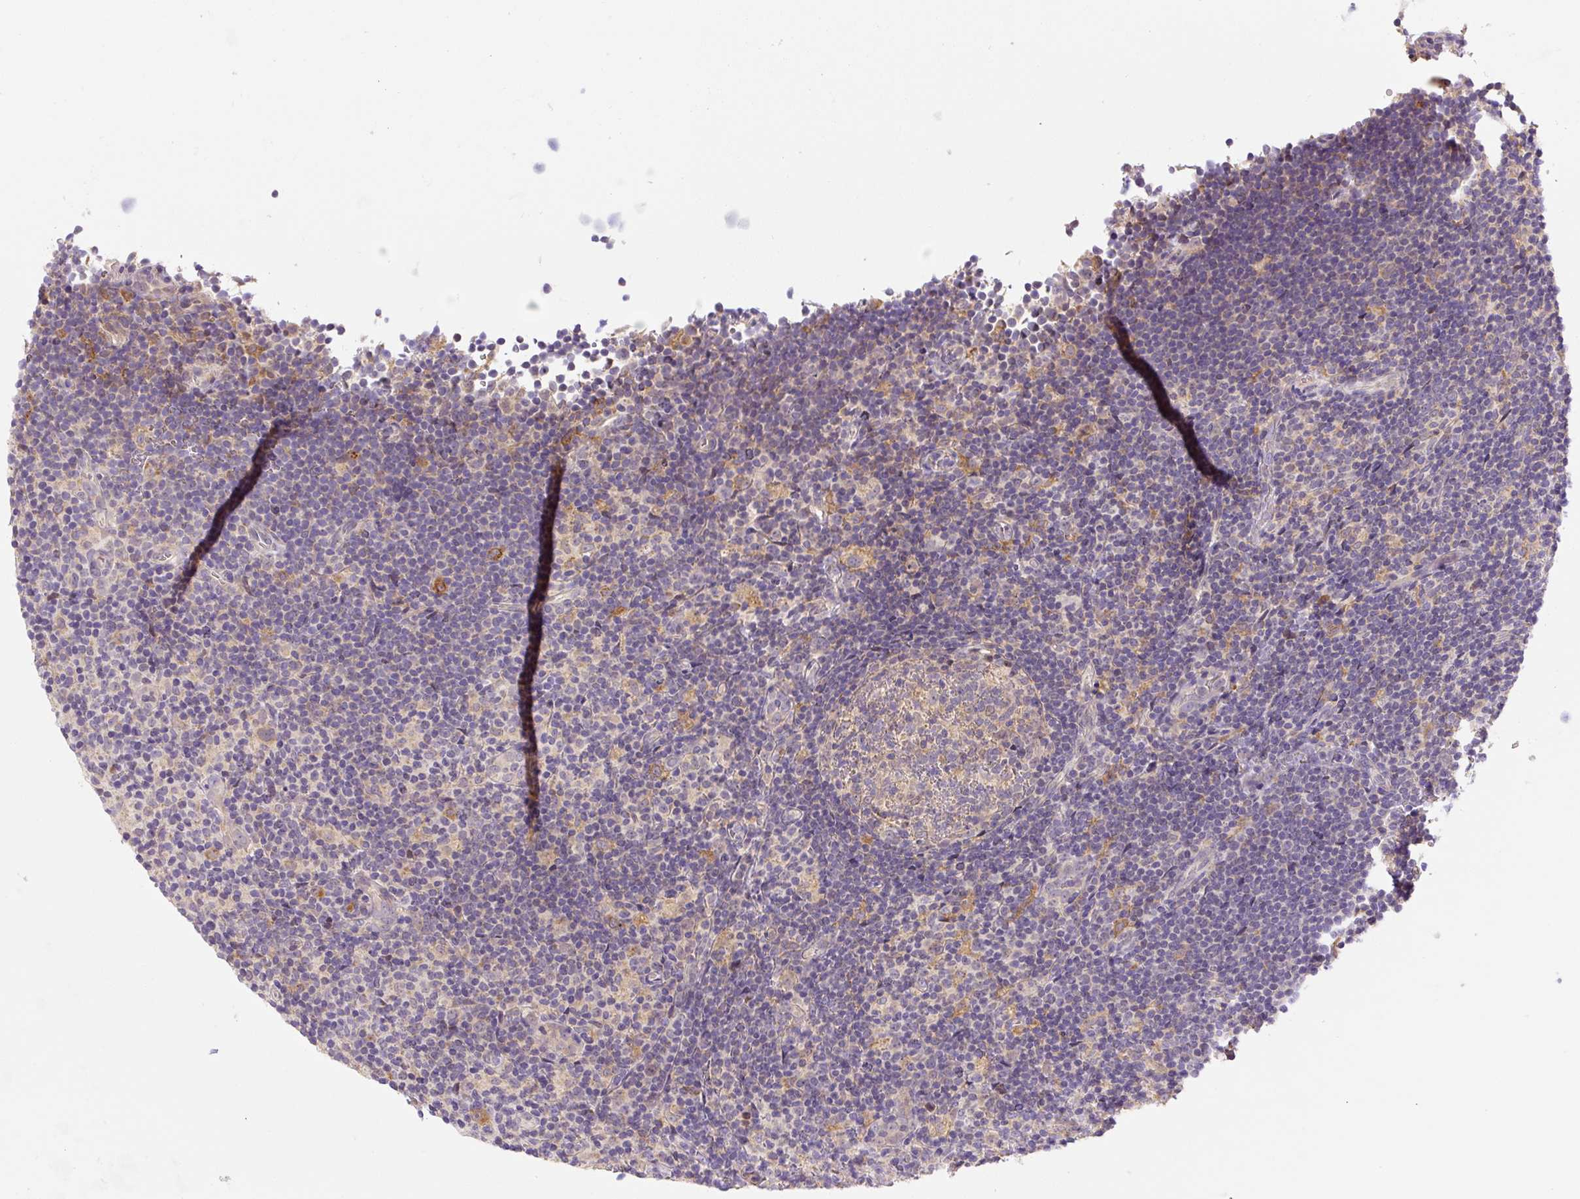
{"staining": {"intensity": "moderate", "quantity": "25%-75%", "location": "cytoplasmic/membranous"}, "tissue": "lymphoma", "cell_type": "Tumor cells", "image_type": "cancer", "snomed": [{"axis": "morphology", "description": "Hodgkin's disease, NOS"}, {"axis": "topography", "description": "Lymph node"}], "caption": "There is medium levels of moderate cytoplasmic/membranous expression in tumor cells of lymphoma, as demonstrated by immunohistochemical staining (brown color).", "gene": "PLA2G4A", "patient": {"sex": "female", "age": 57}}